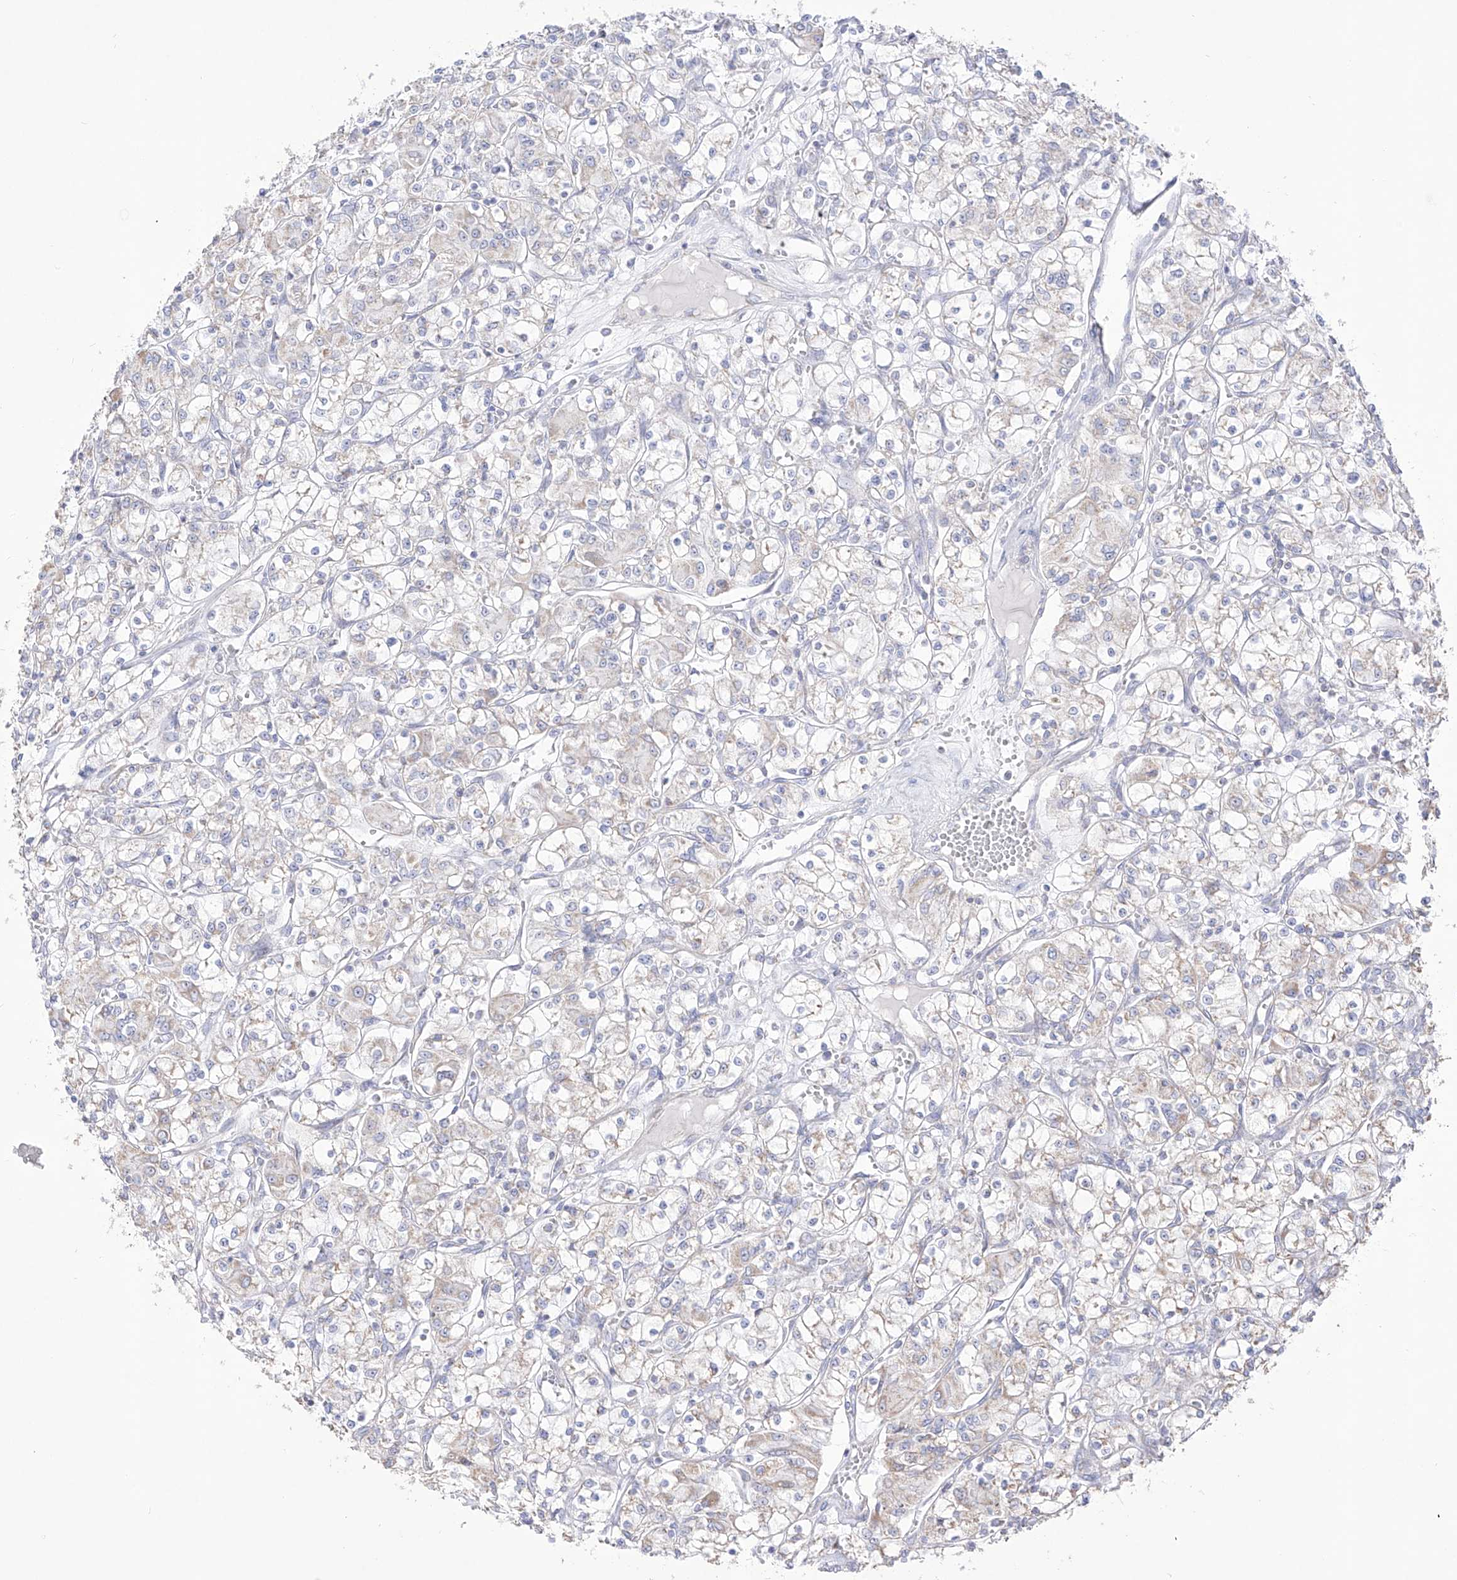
{"staining": {"intensity": "negative", "quantity": "none", "location": "none"}, "tissue": "renal cancer", "cell_type": "Tumor cells", "image_type": "cancer", "snomed": [{"axis": "morphology", "description": "Adenocarcinoma, NOS"}, {"axis": "topography", "description": "Kidney"}], "caption": "The photomicrograph demonstrates no staining of tumor cells in renal cancer. (DAB (3,3'-diaminobenzidine) IHC with hematoxylin counter stain).", "gene": "RCHY1", "patient": {"sex": "female", "age": 59}}